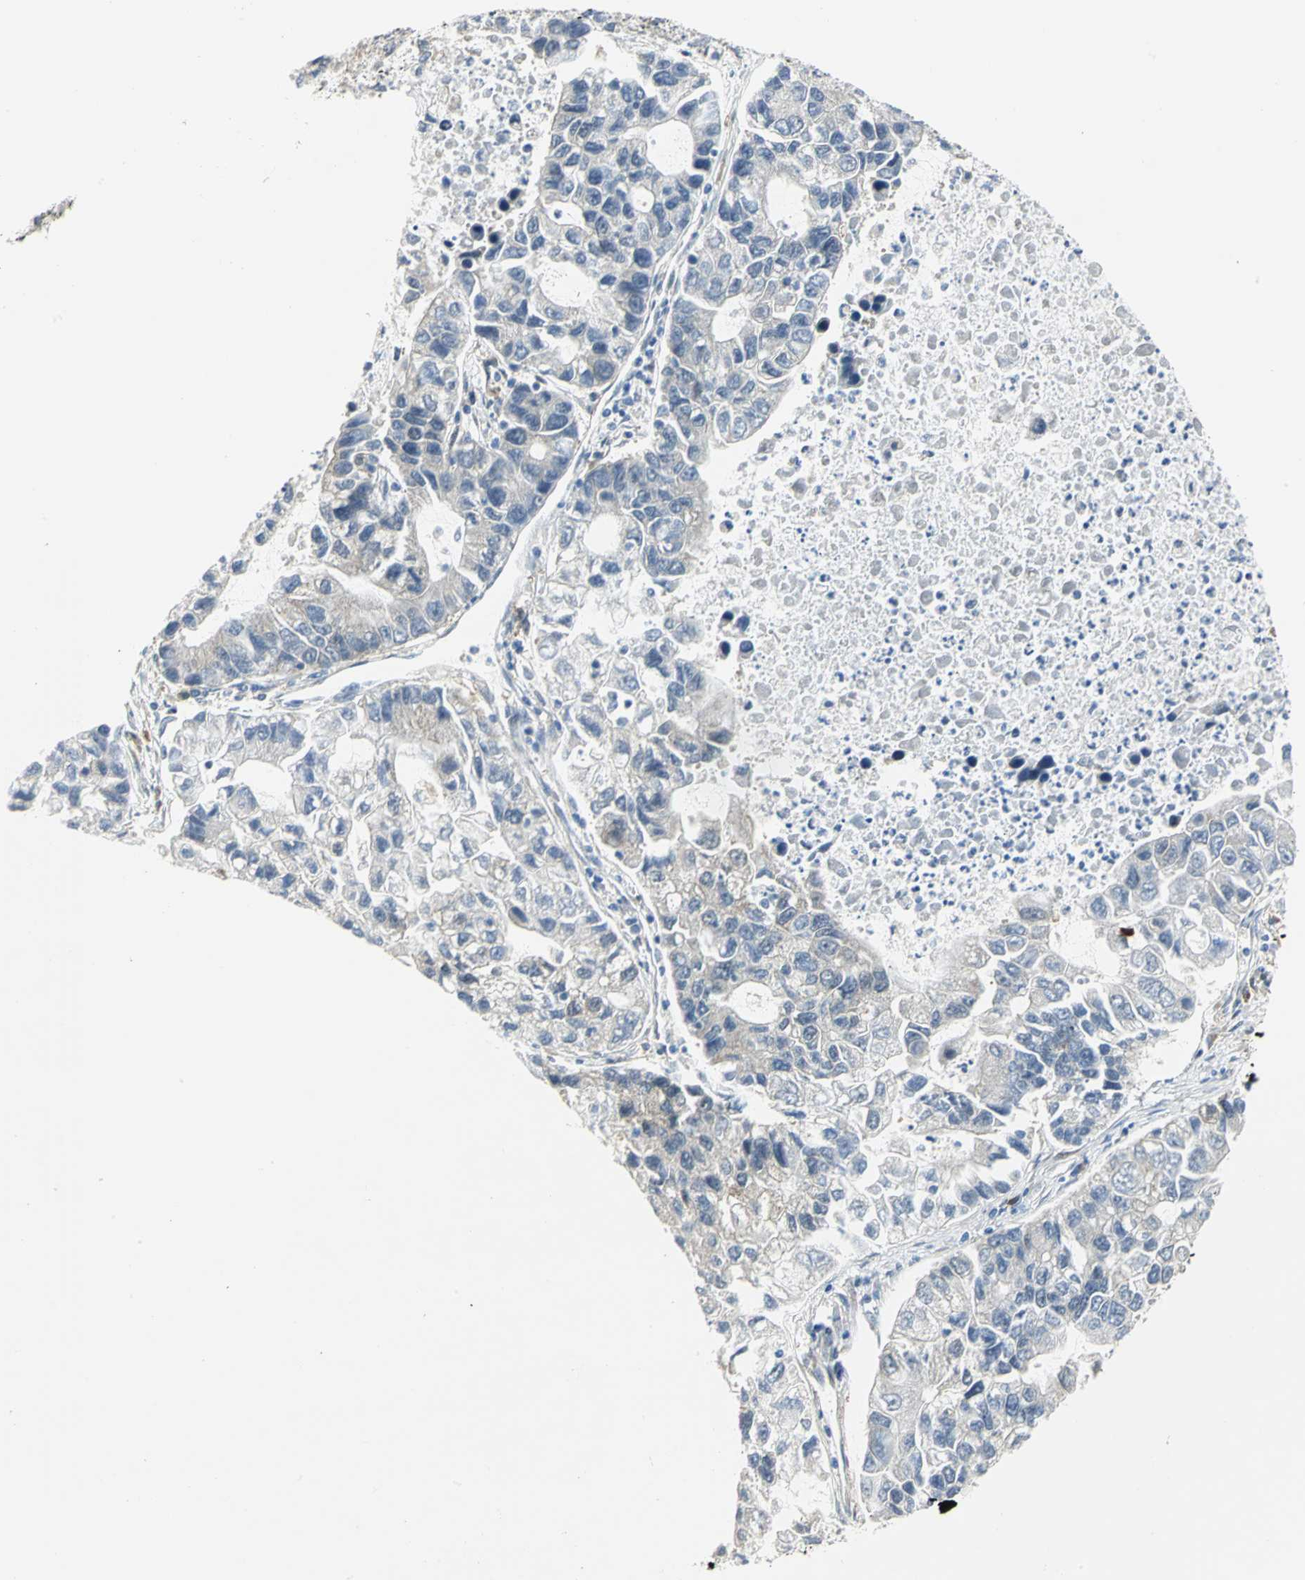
{"staining": {"intensity": "negative", "quantity": "none", "location": "none"}, "tissue": "lung cancer", "cell_type": "Tumor cells", "image_type": "cancer", "snomed": [{"axis": "morphology", "description": "Adenocarcinoma, NOS"}, {"axis": "topography", "description": "Lung"}], "caption": "DAB (3,3'-diaminobenzidine) immunohistochemical staining of human adenocarcinoma (lung) displays no significant staining in tumor cells. (DAB IHC with hematoxylin counter stain).", "gene": "PGM3", "patient": {"sex": "female", "age": 51}}